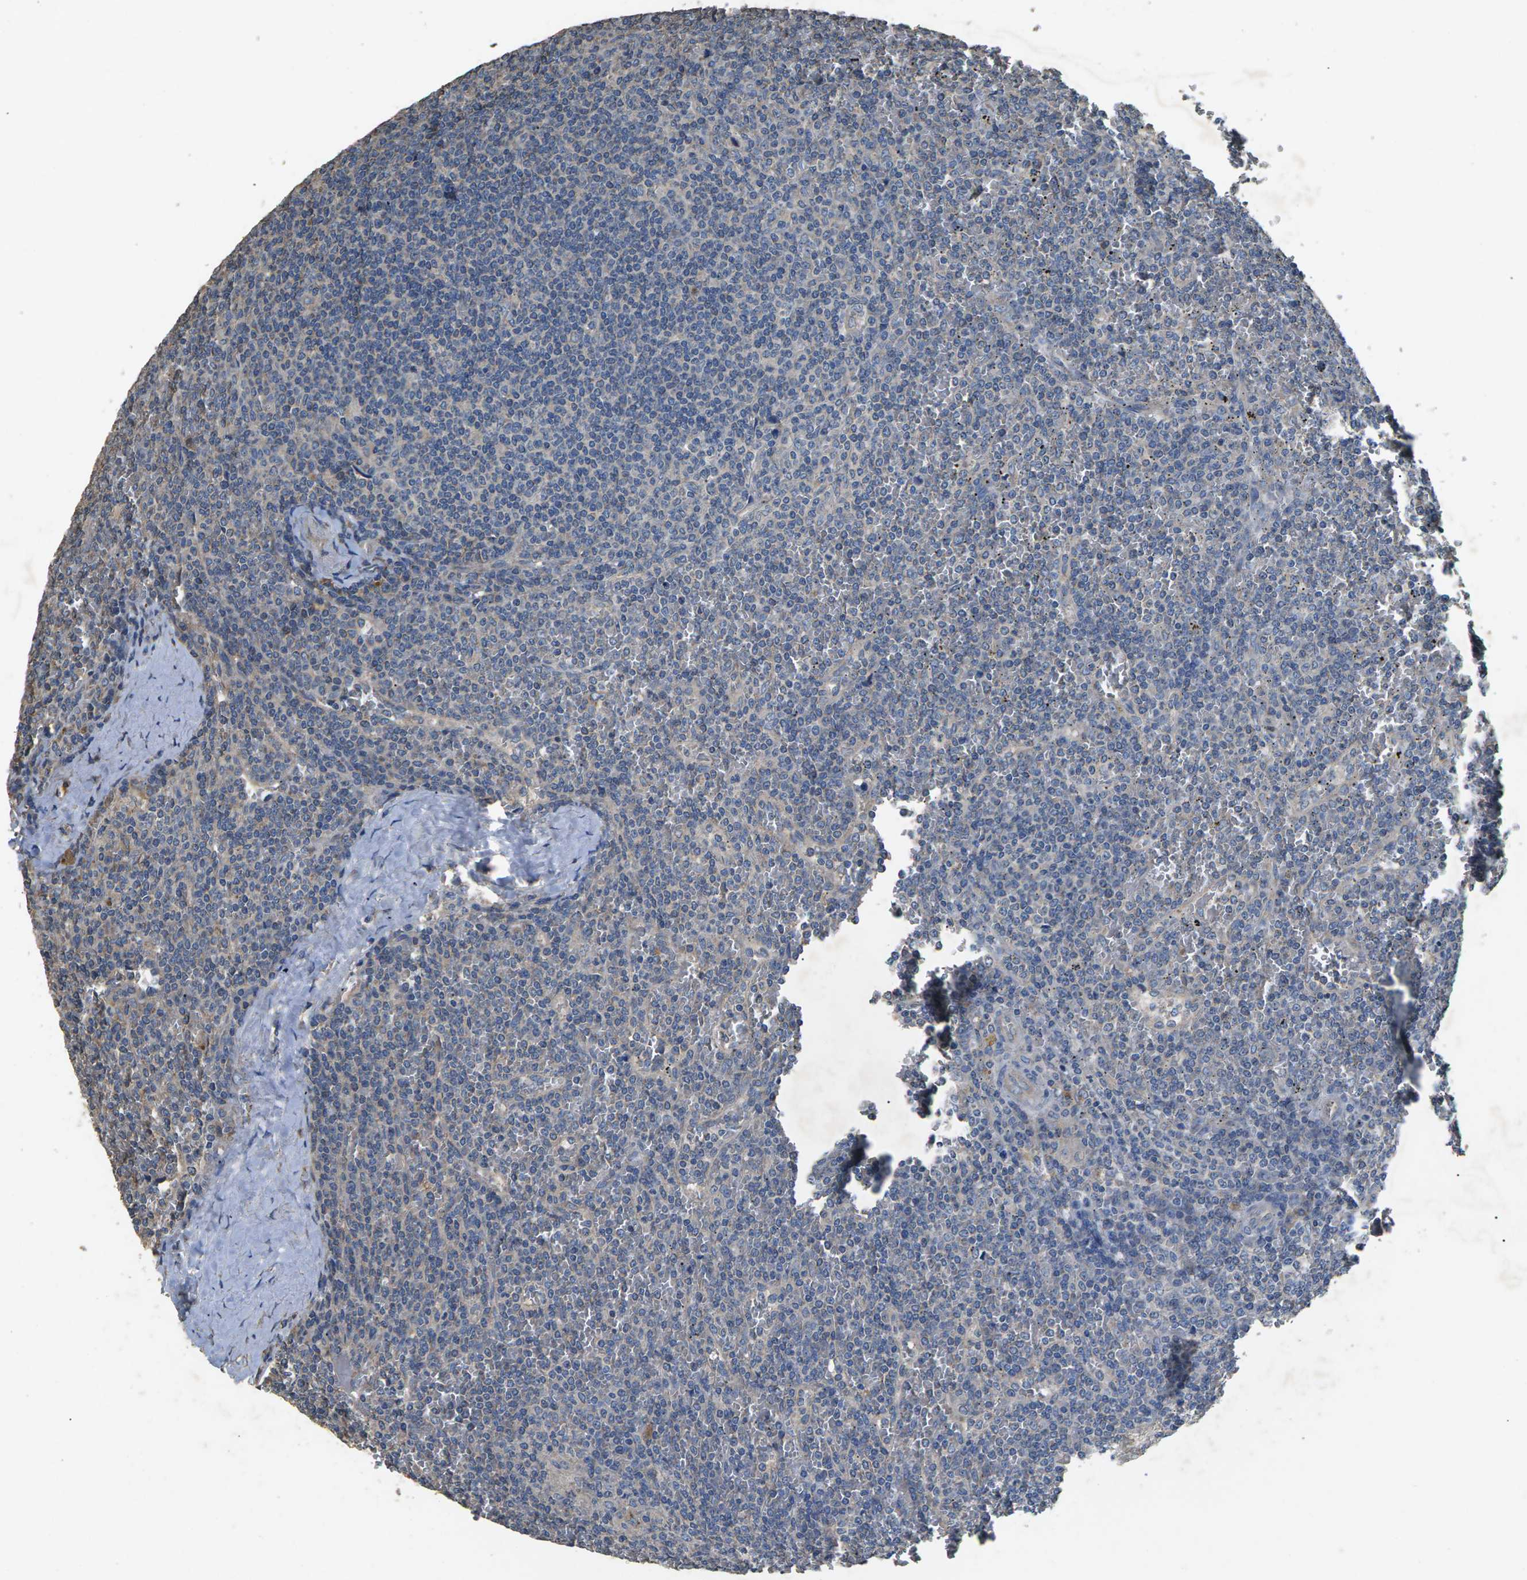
{"staining": {"intensity": "negative", "quantity": "none", "location": "none"}, "tissue": "lymphoma", "cell_type": "Tumor cells", "image_type": "cancer", "snomed": [{"axis": "morphology", "description": "Malignant lymphoma, non-Hodgkin's type, Low grade"}, {"axis": "topography", "description": "Spleen"}], "caption": "Tumor cells are negative for brown protein staining in low-grade malignant lymphoma, non-Hodgkin's type. (Stains: DAB IHC with hematoxylin counter stain, Microscopy: brightfield microscopy at high magnification).", "gene": "B4GAT1", "patient": {"sex": "female", "age": 19}}